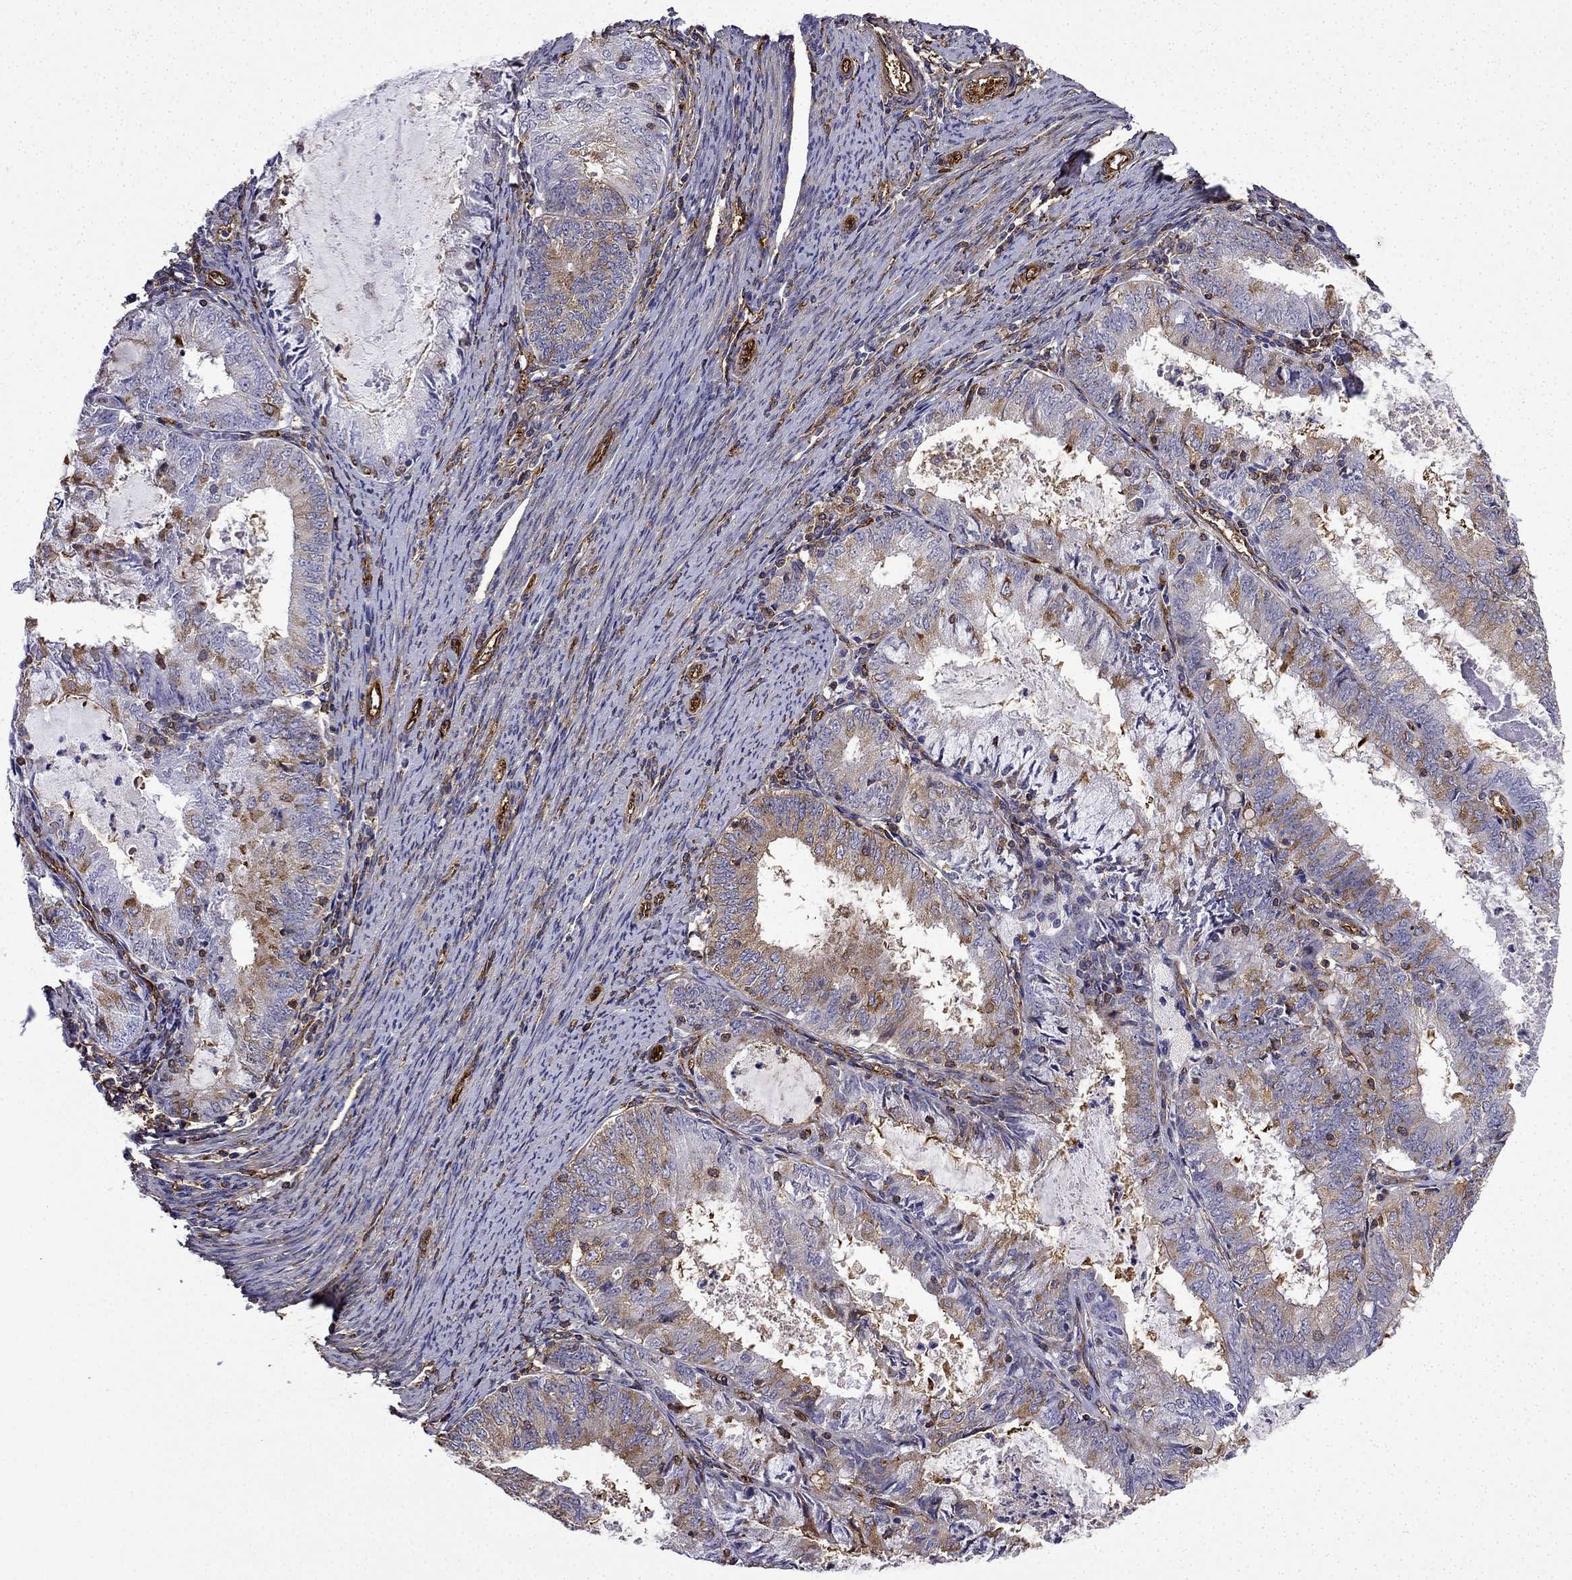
{"staining": {"intensity": "moderate", "quantity": "<25%", "location": "cytoplasmic/membranous"}, "tissue": "endometrial cancer", "cell_type": "Tumor cells", "image_type": "cancer", "snomed": [{"axis": "morphology", "description": "Adenocarcinoma, NOS"}, {"axis": "topography", "description": "Endometrium"}], "caption": "Protein staining by immunohistochemistry (IHC) reveals moderate cytoplasmic/membranous expression in approximately <25% of tumor cells in endometrial cancer (adenocarcinoma).", "gene": "MAP4", "patient": {"sex": "female", "age": 57}}